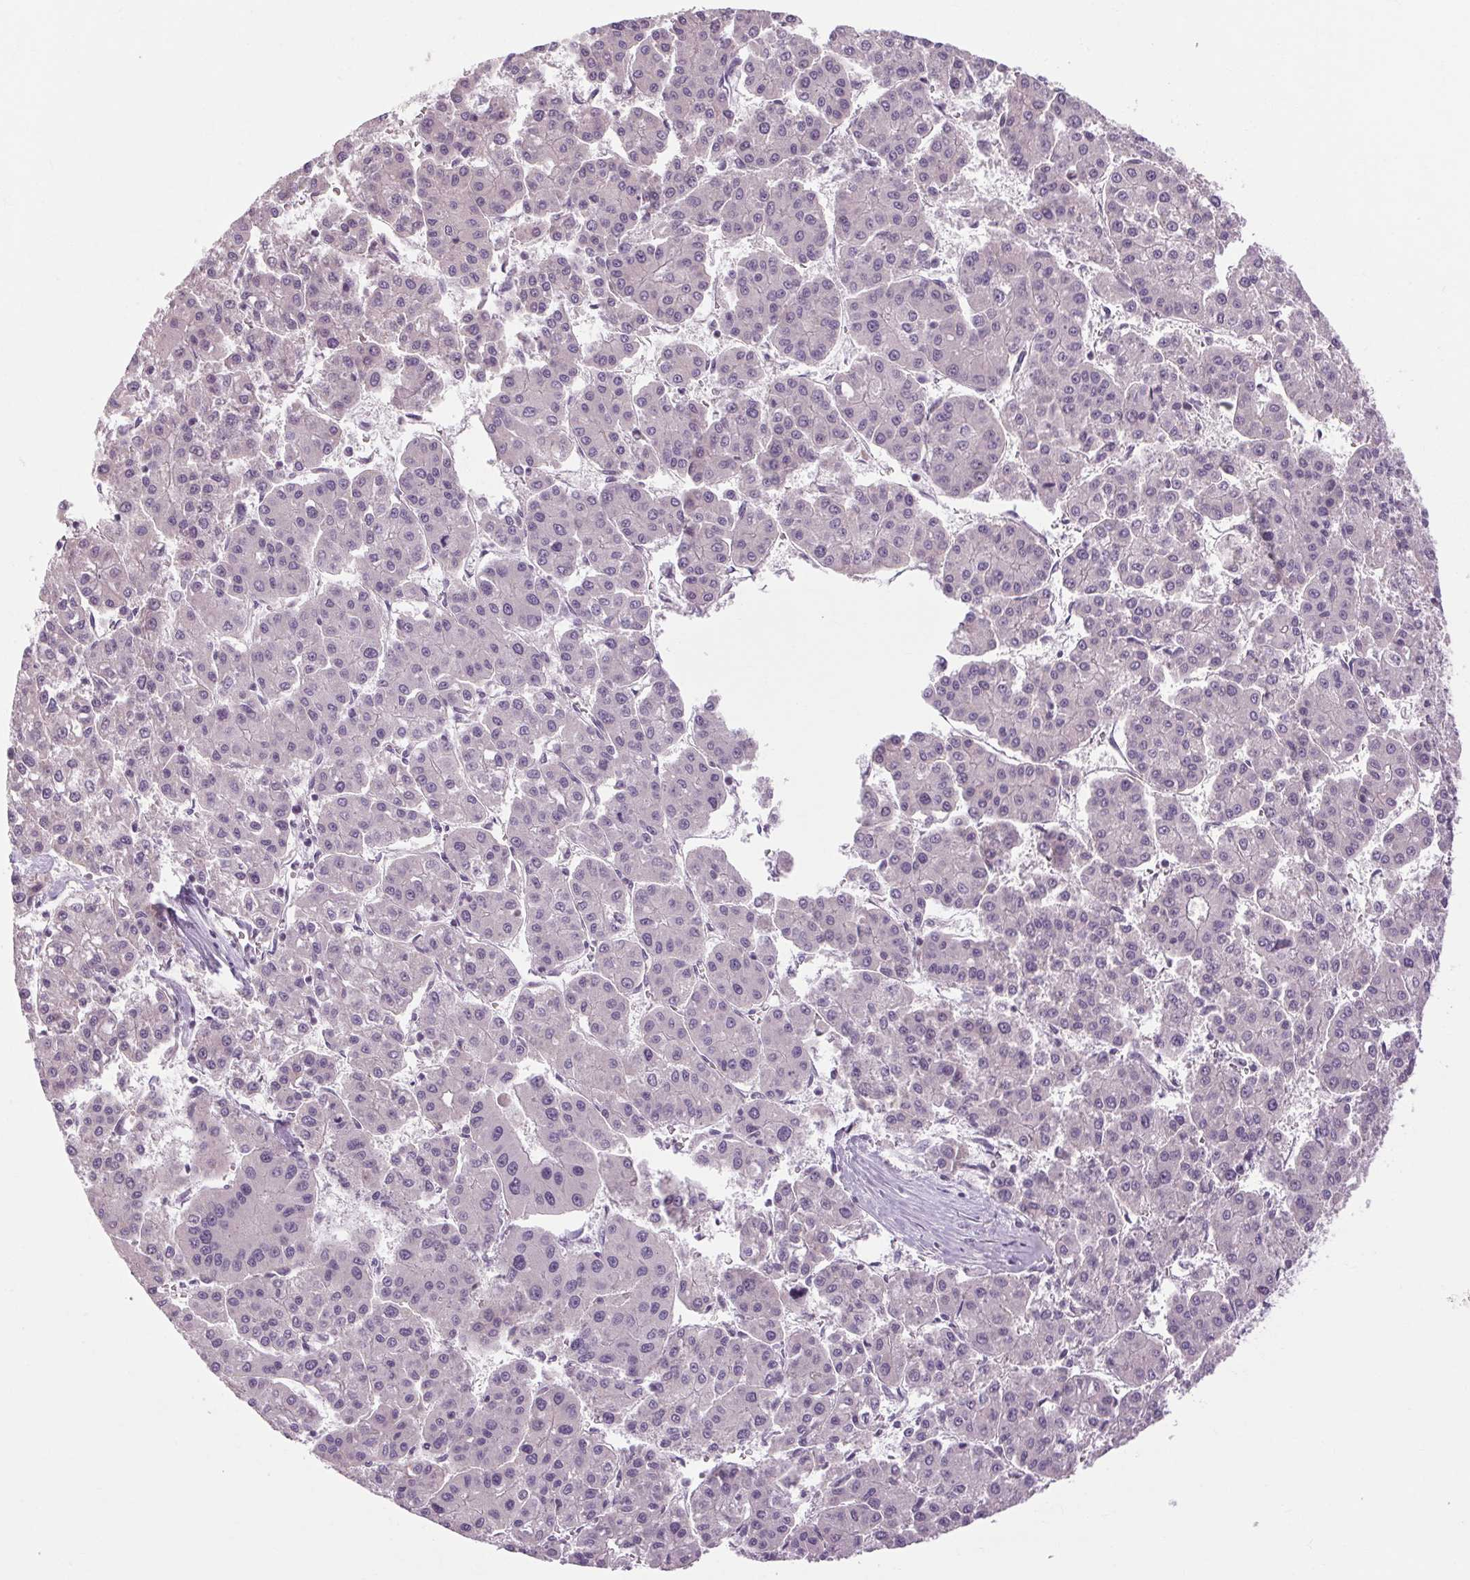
{"staining": {"intensity": "negative", "quantity": "none", "location": "none"}, "tissue": "liver cancer", "cell_type": "Tumor cells", "image_type": "cancer", "snomed": [{"axis": "morphology", "description": "Carcinoma, Hepatocellular, NOS"}, {"axis": "topography", "description": "Liver"}], "caption": "Protein analysis of liver cancer displays no significant expression in tumor cells.", "gene": "KLHL40", "patient": {"sex": "male", "age": 73}}